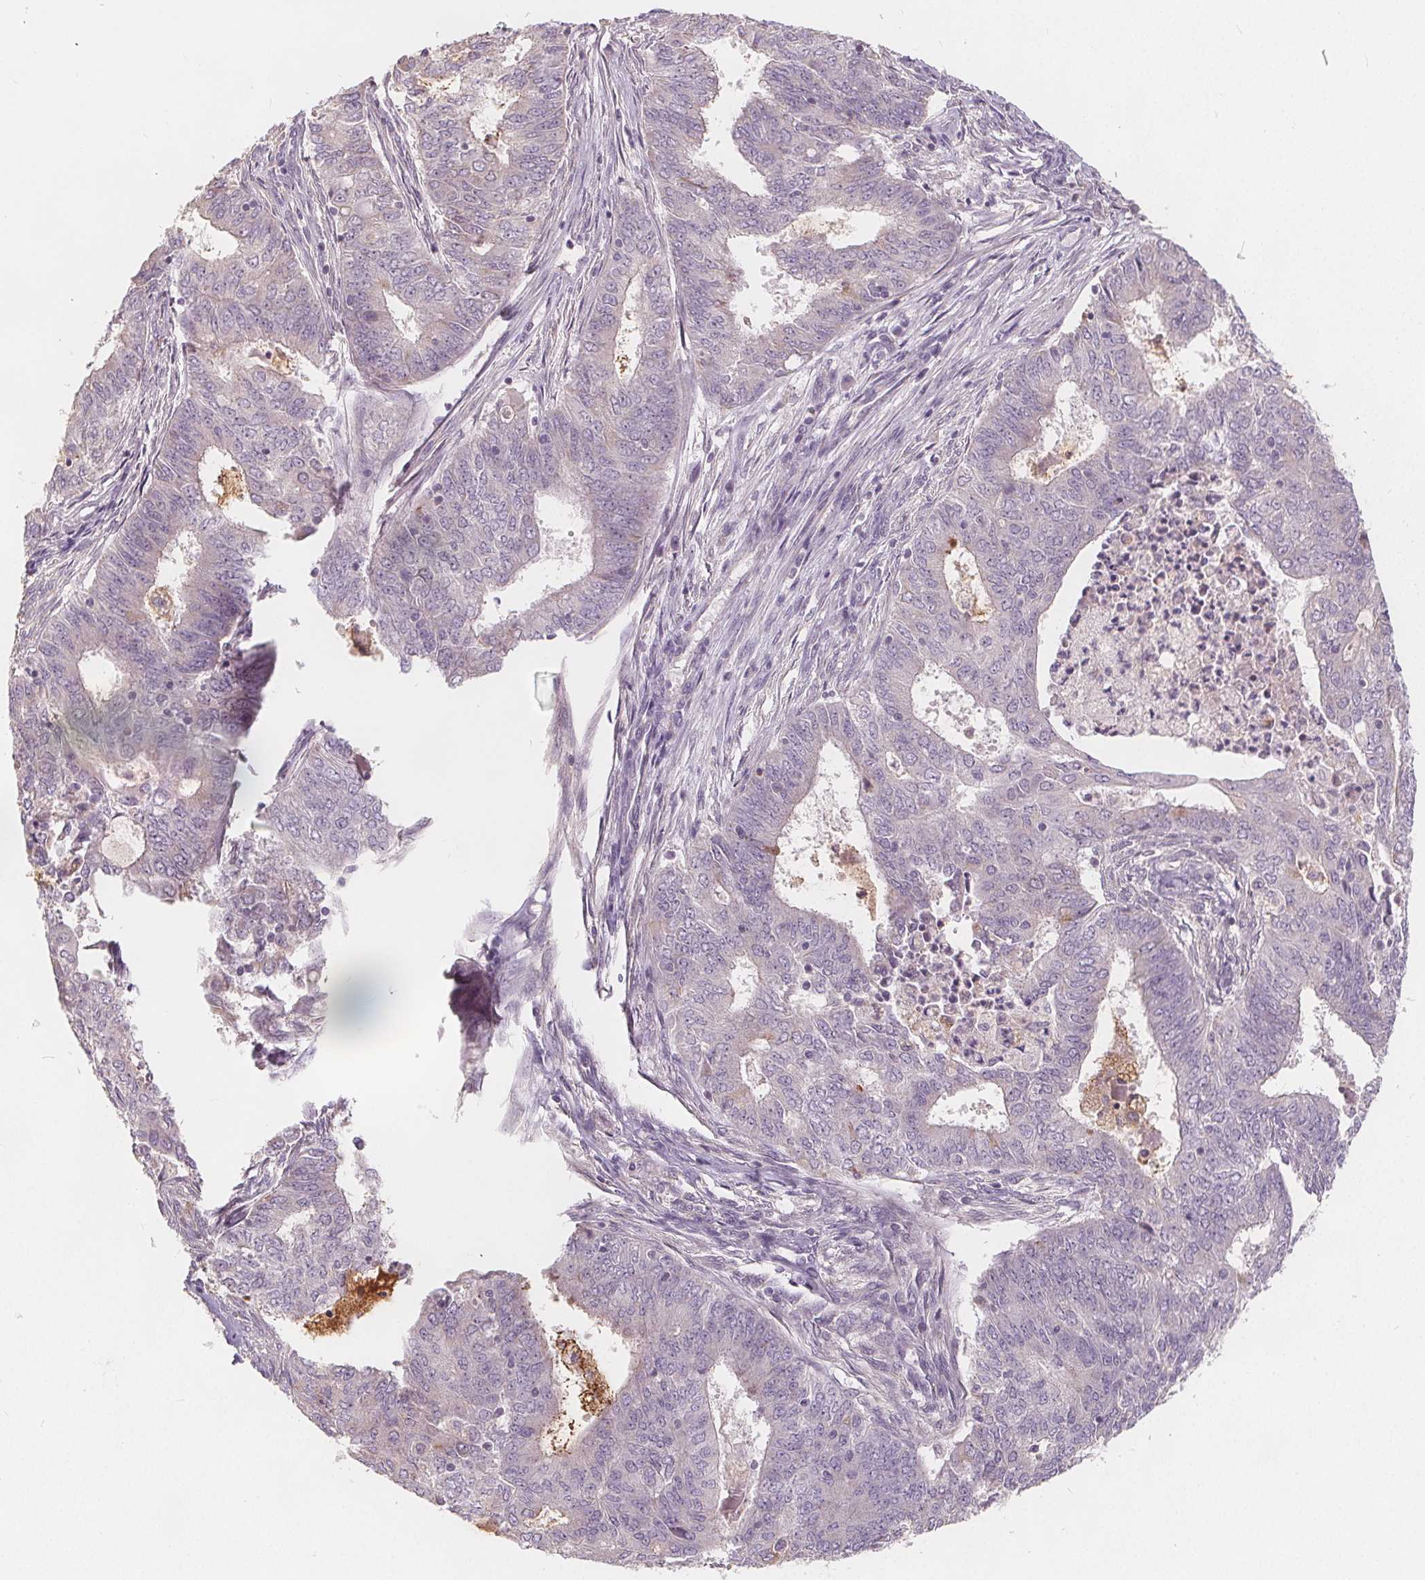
{"staining": {"intensity": "negative", "quantity": "none", "location": "none"}, "tissue": "endometrial cancer", "cell_type": "Tumor cells", "image_type": "cancer", "snomed": [{"axis": "morphology", "description": "Adenocarcinoma, NOS"}, {"axis": "topography", "description": "Endometrium"}], "caption": "Tumor cells show no significant expression in endometrial adenocarcinoma.", "gene": "DRC3", "patient": {"sex": "female", "age": 62}}